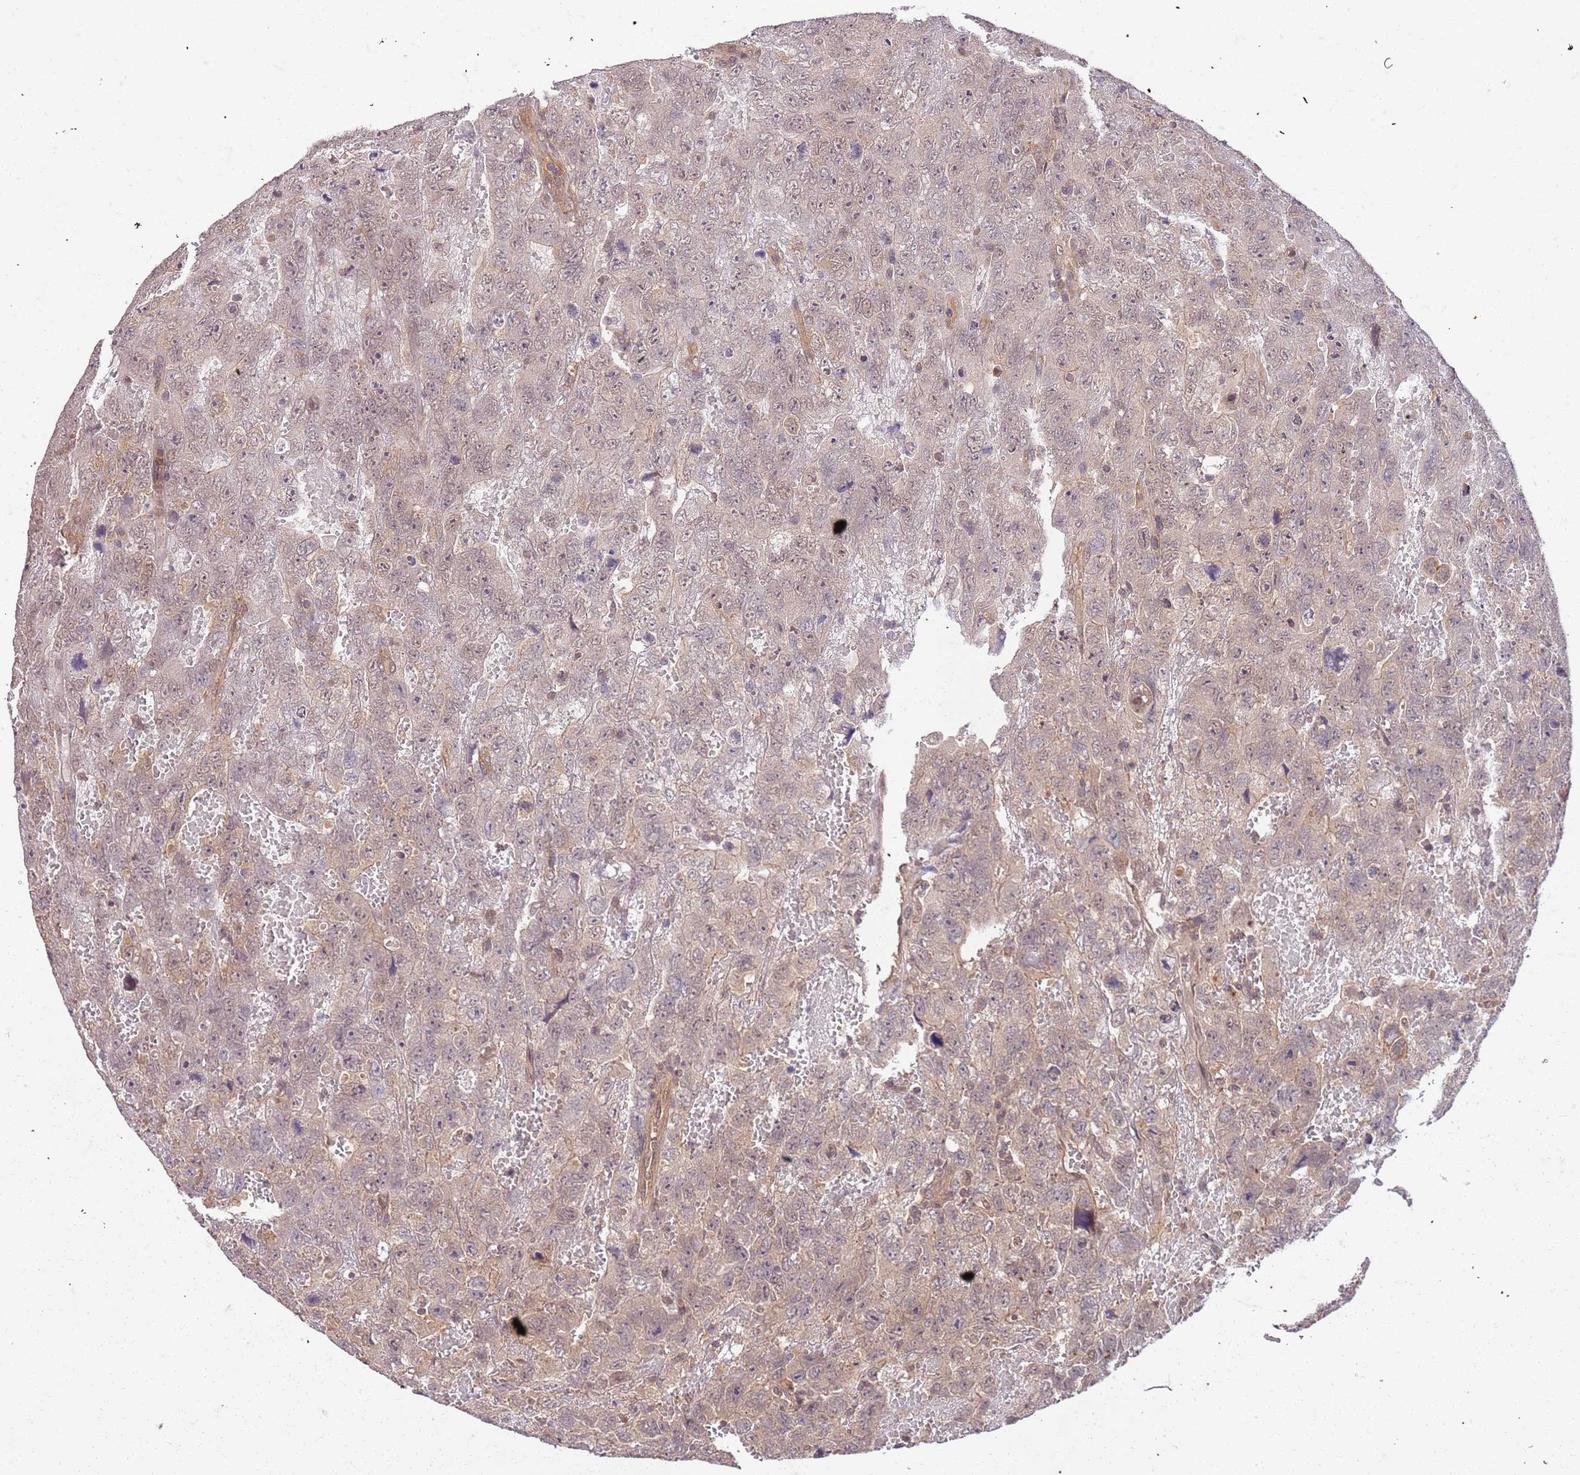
{"staining": {"intensity": "weak", "quantity": "<25%", "location": "nuclear"}, "tissue": "testis cancer", "cell_type": "Tumor cells", "image_type": "cancer", "snomed": [{"axis": "morphology", "description": "Carcinoma, Embryonal, NOS"}, {"axis": "topography", "description": "Testis"}], "caption": "Testis embryonal carcinoma was stained to show a protein in brown. There is no significant expression in tumor cells.", "gene": "UBE3A", "patient": {"sex": "male", "age": 45}}